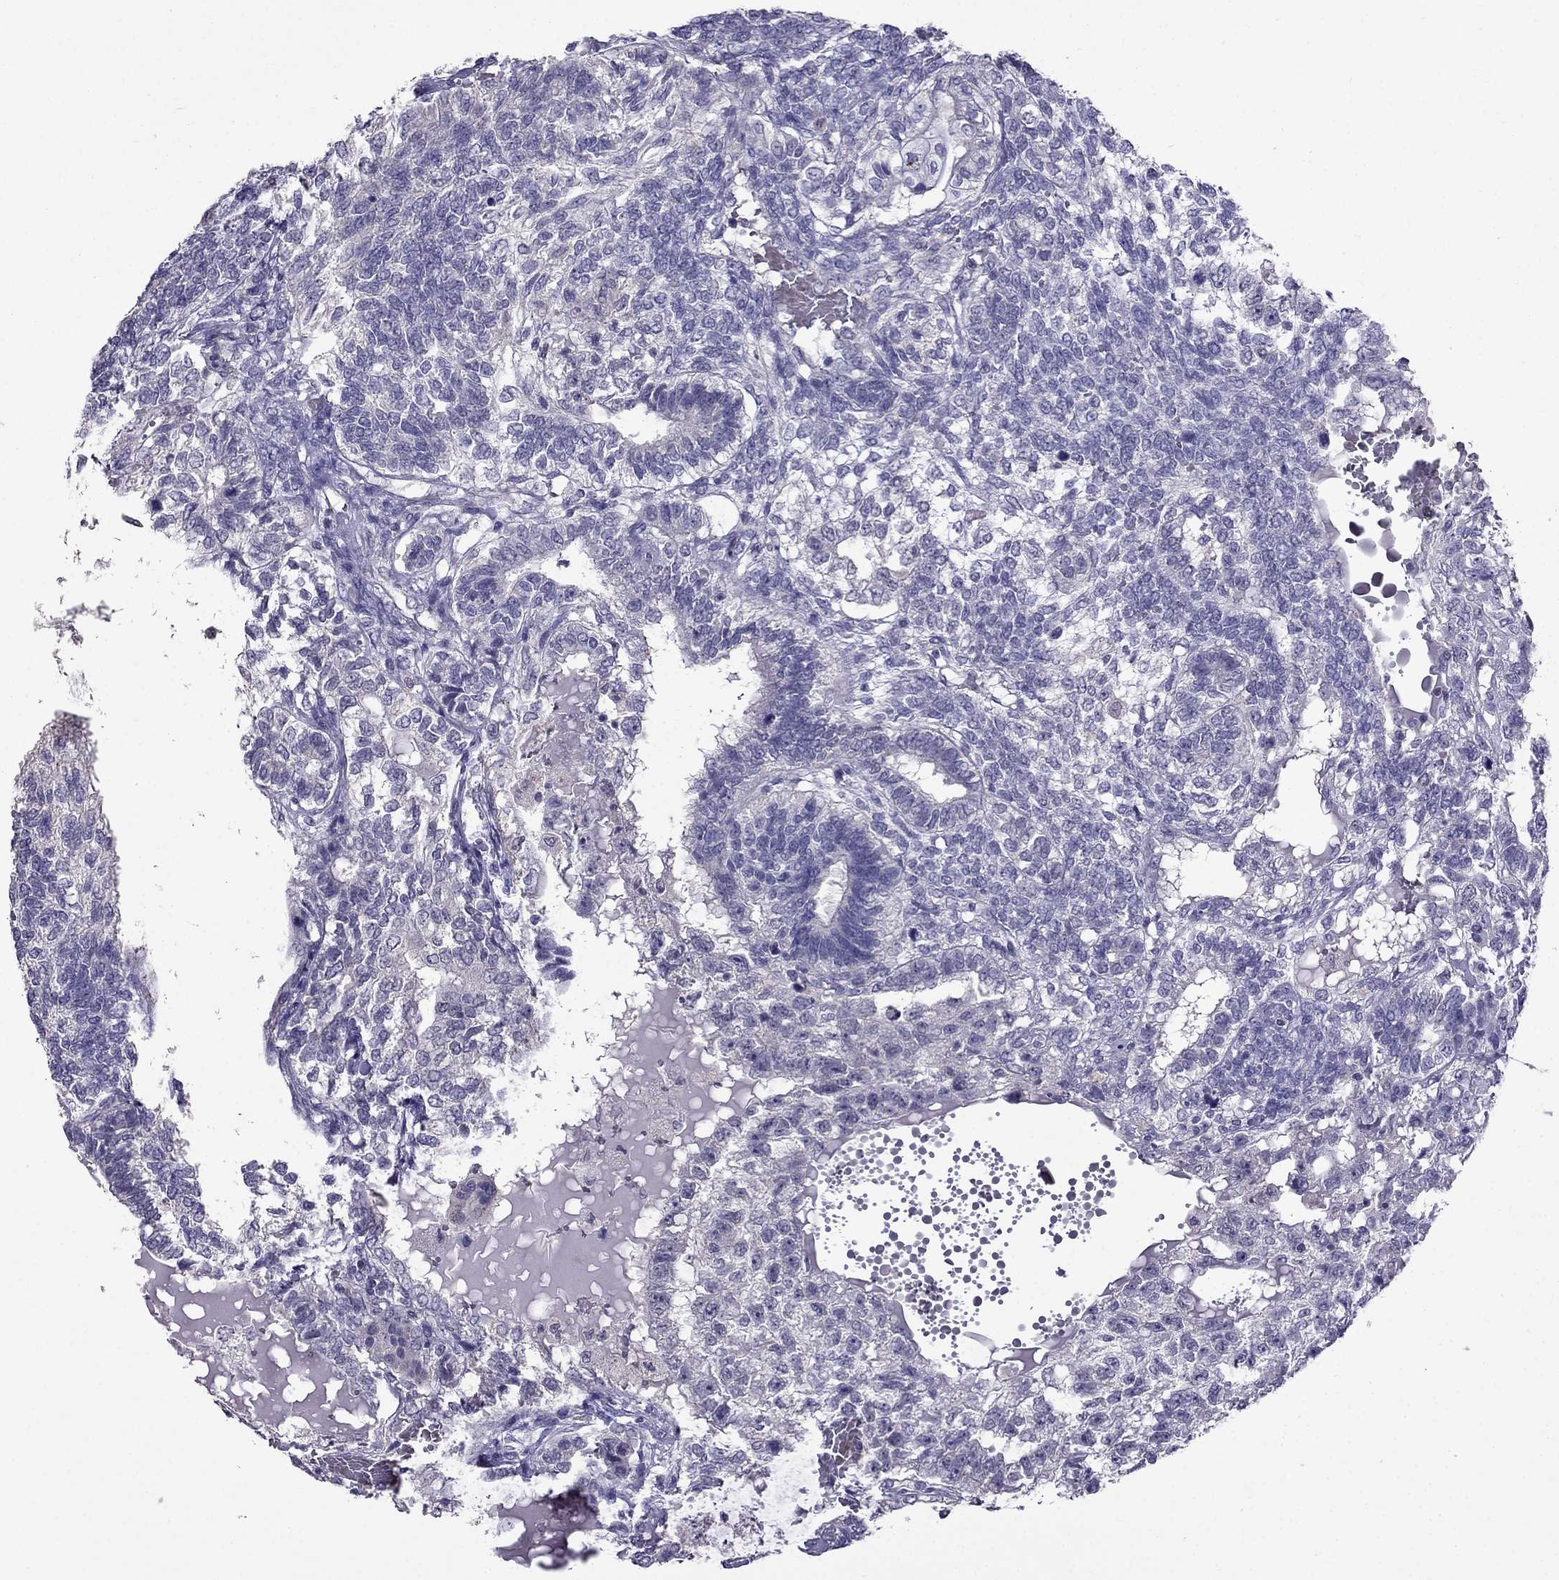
{"staining": {"intensity": "negative", "quantity": "none", "location": "none"}, "tissue": "testis cancer", "cell_type": "Tumor cells", "image_type": "cancer", "snomed": [{"axis": "morphology", "description": "Seminoma, NOS"}, {"axis": "morphology", "description": "Carcinoma, Embryonal, NOS"}, {"axis": "topography", "description": "Testis"}], "caption": "Immunohistochemical staining of seminoma (testis) demonstrates no significant positivity in tumor cells.", "gene": "AQP9", "patient": {"sex": "male", "age": 41}}